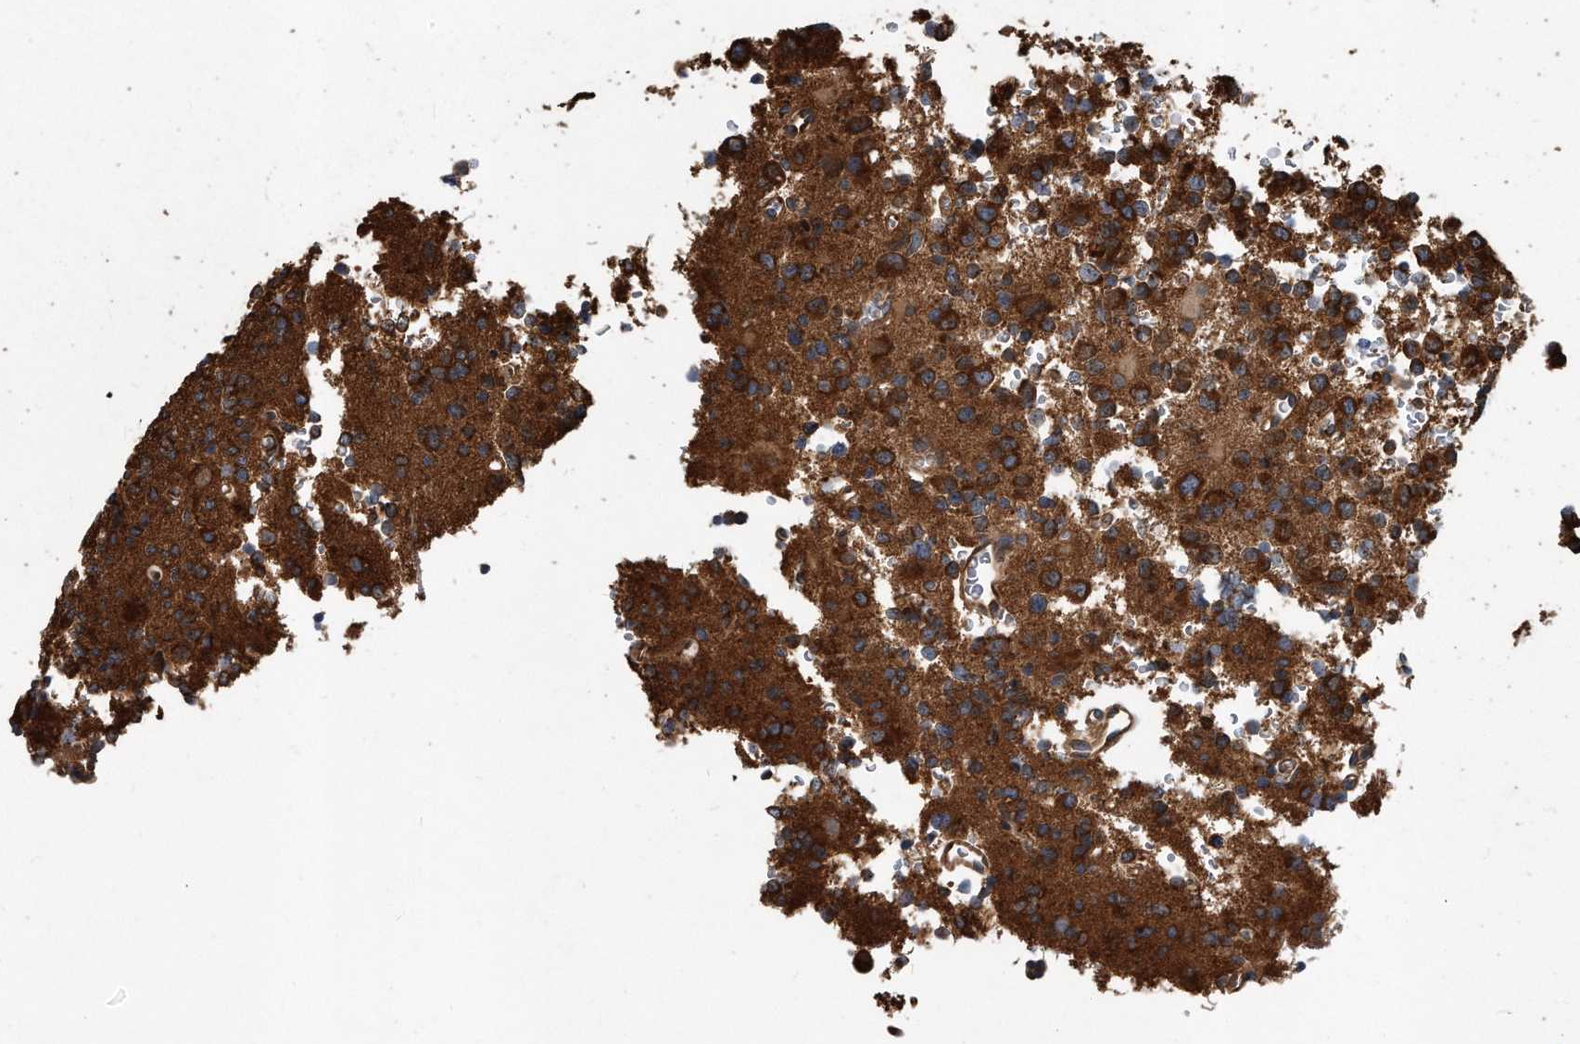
{"staining": {"intensity": "strong", "quantity": ">75%", "location": "cytoplasmic/membranous"}, "tissue": "glioma", "cell_type": "Tumor cells", "image_type": "cancer", "snomed": [{"axis": "morphology", "description": "Glioma, malignant, High grade"}, {"axis": "topography", "description": "Brain"}], "caption": "Protein staining by immunohistochemistry (IHC) exhibits strong cytoplasmic/membranous expression in about >75% of tumor cells in malignant glioma (high-grade).", "gene": "FAM136A", "patient": {"sex": "female", "age": 62}}